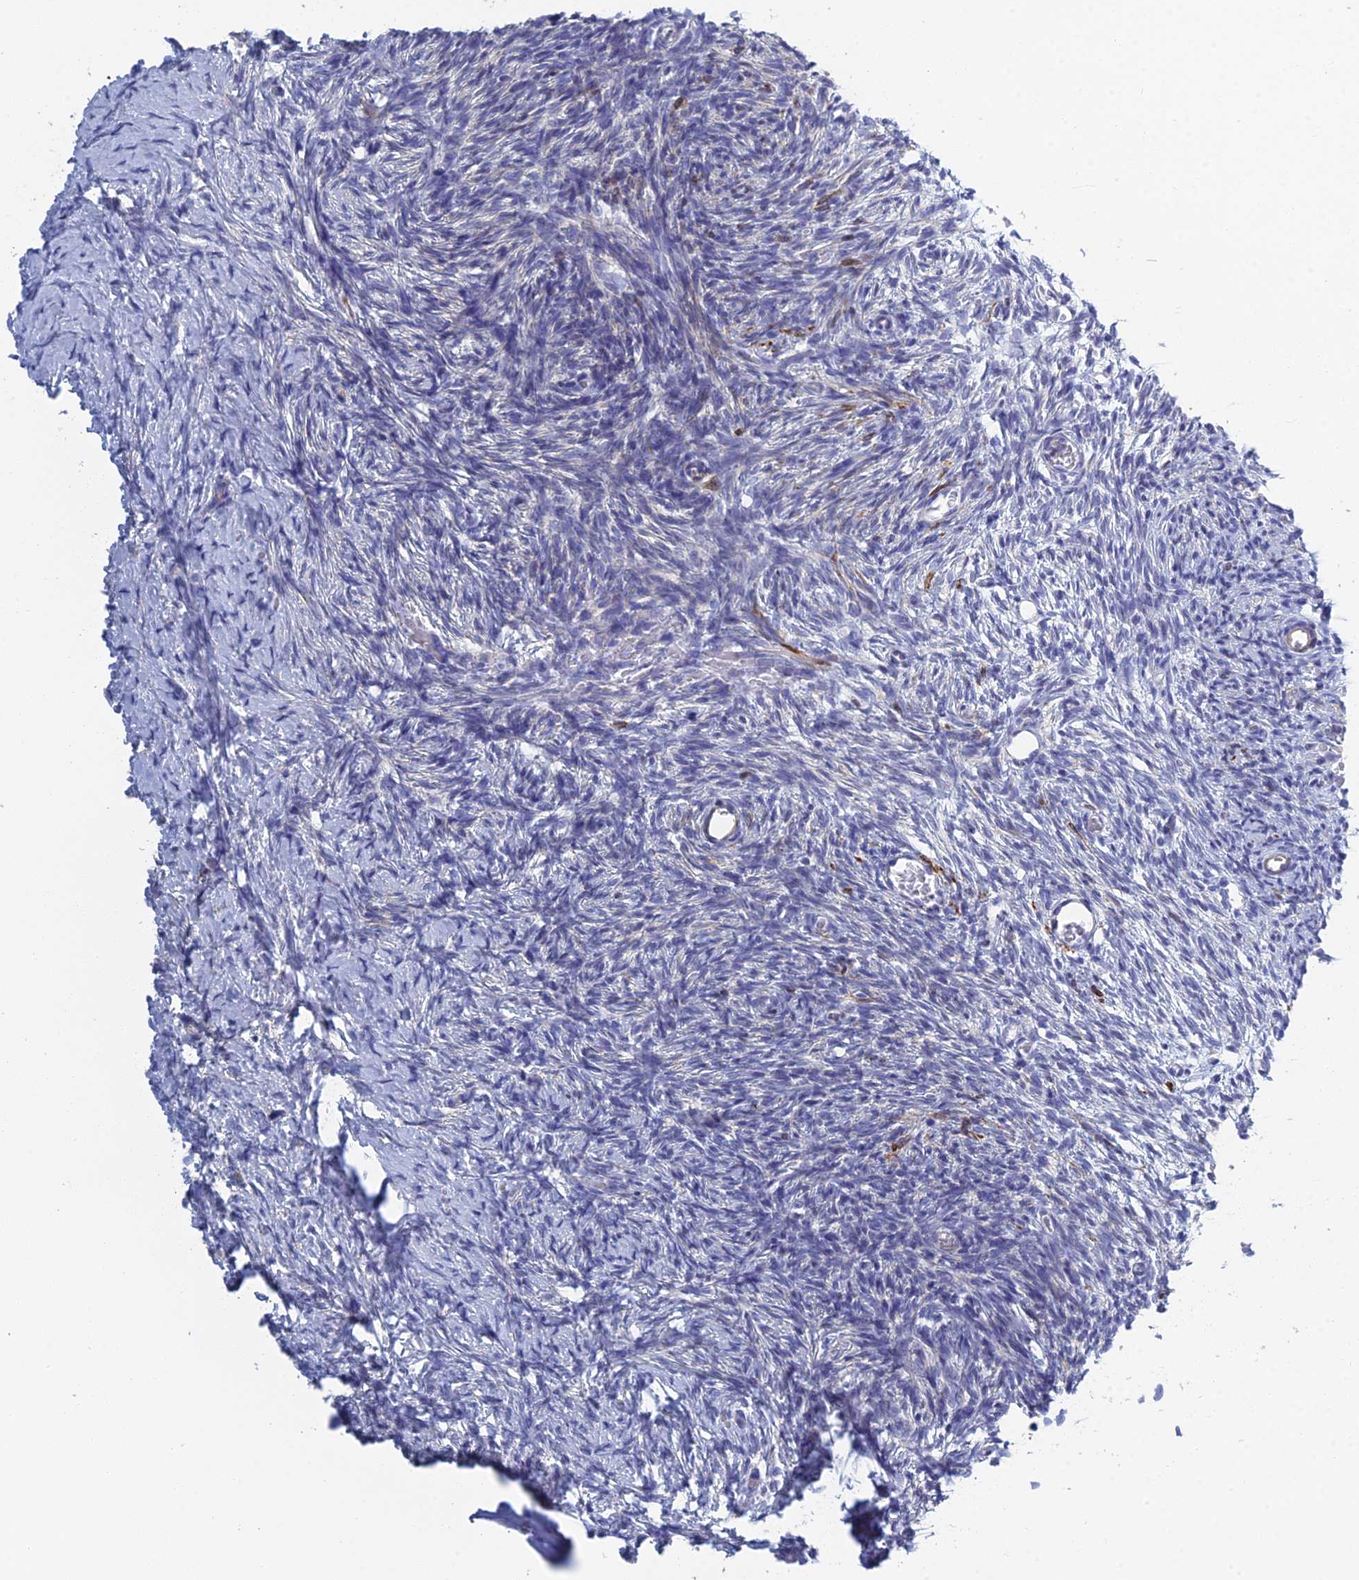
{"staining": {"intensity": "negative", "quantity": "none", "location": "none"}, "tissue": "ovary", "cell_type": "Follicle cells", "image_type": "normal", "snomed": [{"axis": "morphology", "description": "Normal tissue, NOS"}, {"axis": "topography", "description": "Ovary"}], "caption": "IHC image of unremarkable ovary: ovary stained with DAB (3,3'-diaminobenzidine) displays no significant protein staining in follicle cells. (Immunohistochemistry, brightfield microscopy, high magnification).", "gene": "PCDHA8", "patient": {"sex": "female", "age": 39}}